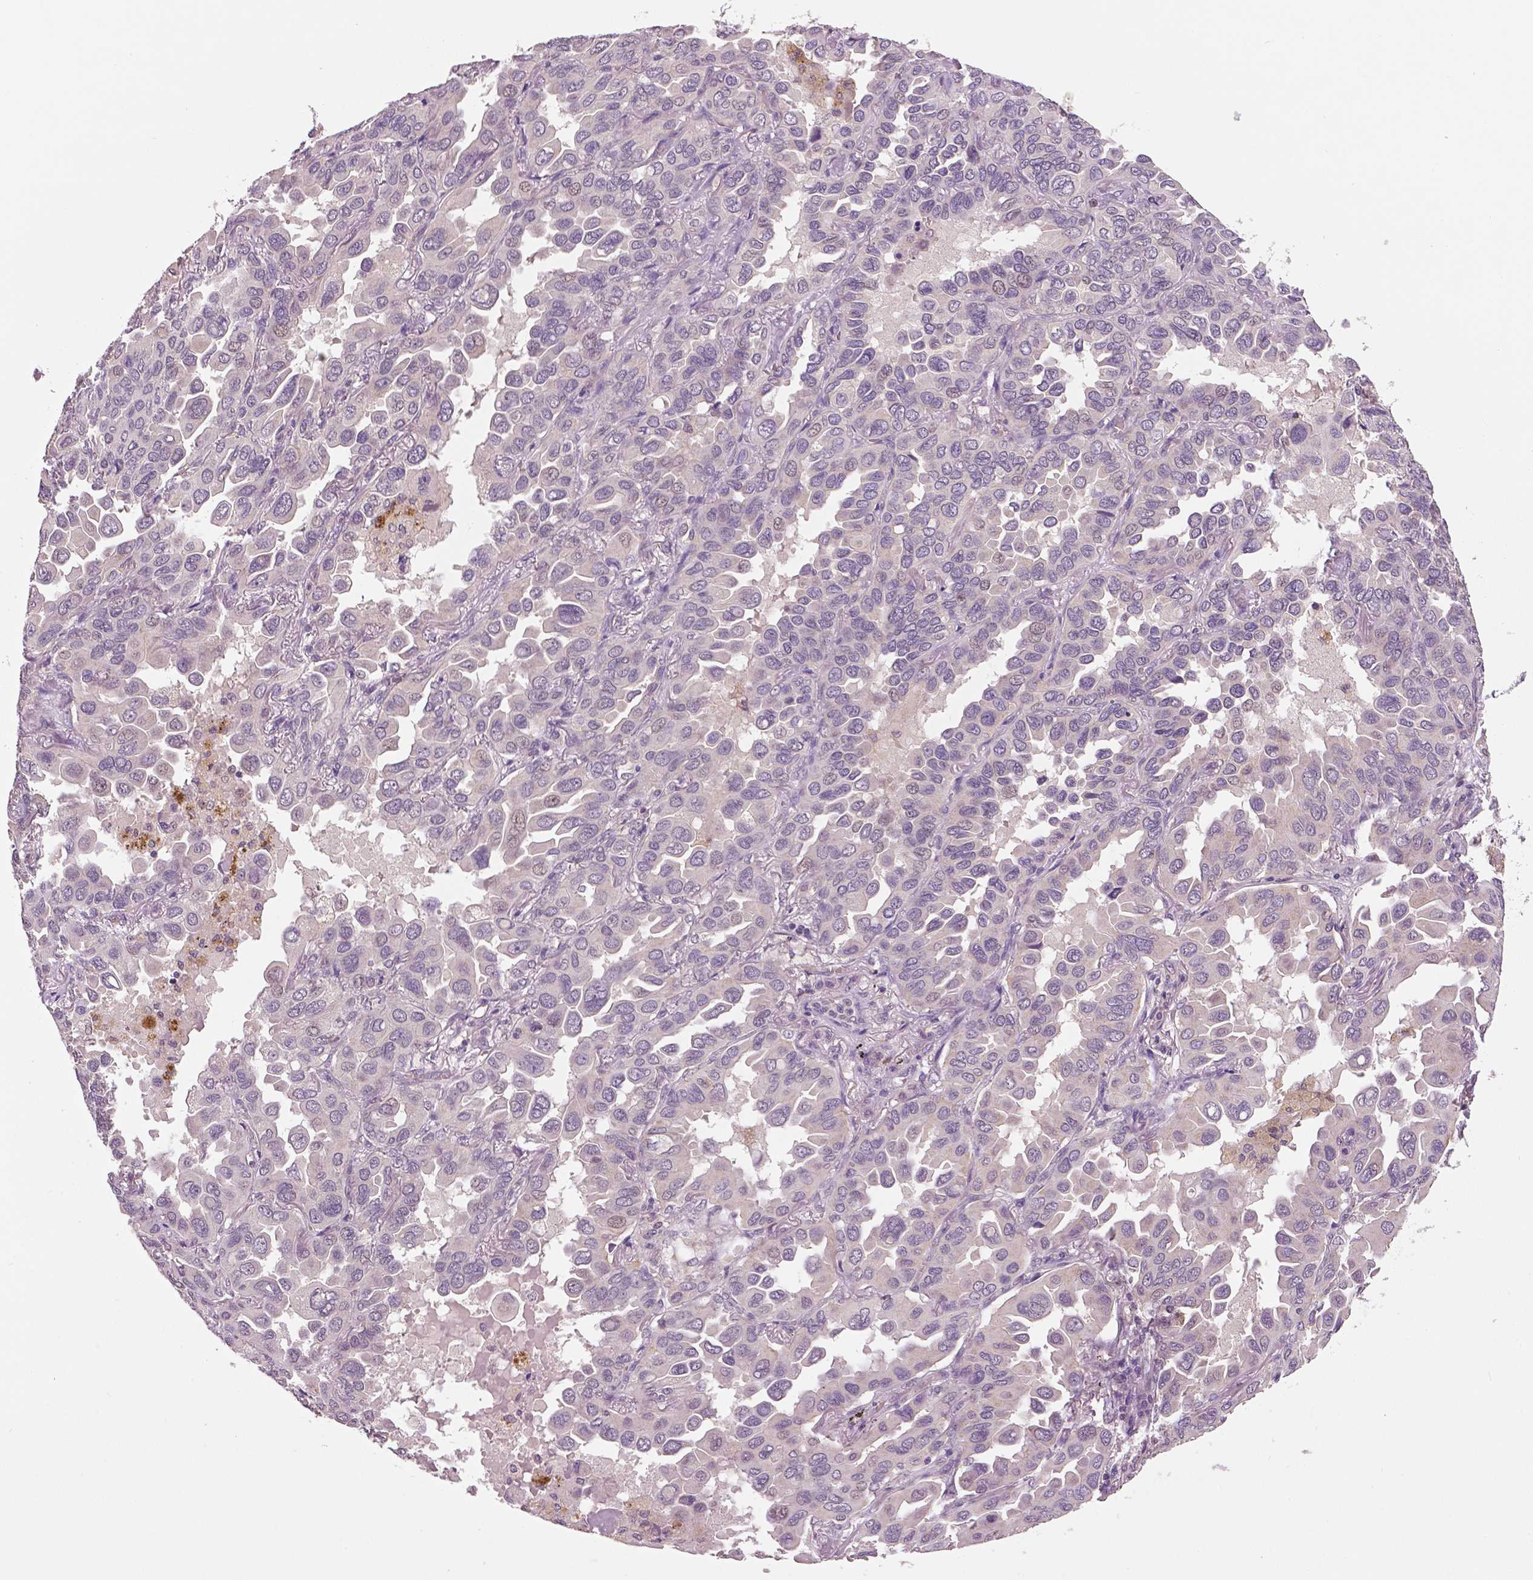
{"staining": {"intensity": "weak", "quantity": "<25%", "location": "nuclear"}, "tissue": "lung cancer", "cell_type": "Tumor cells", "image_type": "cancer", "snomed": [{"axis": "morphology", "description": "Adenocarcinoma, NOS"}, {"axis": "topography", "description": "Lung"}], "caption": "Immunohistochemistry (IHC) of human adenocarcinoma (lung) exhibits no staining in tumor cells.", "gene": "MKI67", "patient": {"sex": "male", "age": 64}}